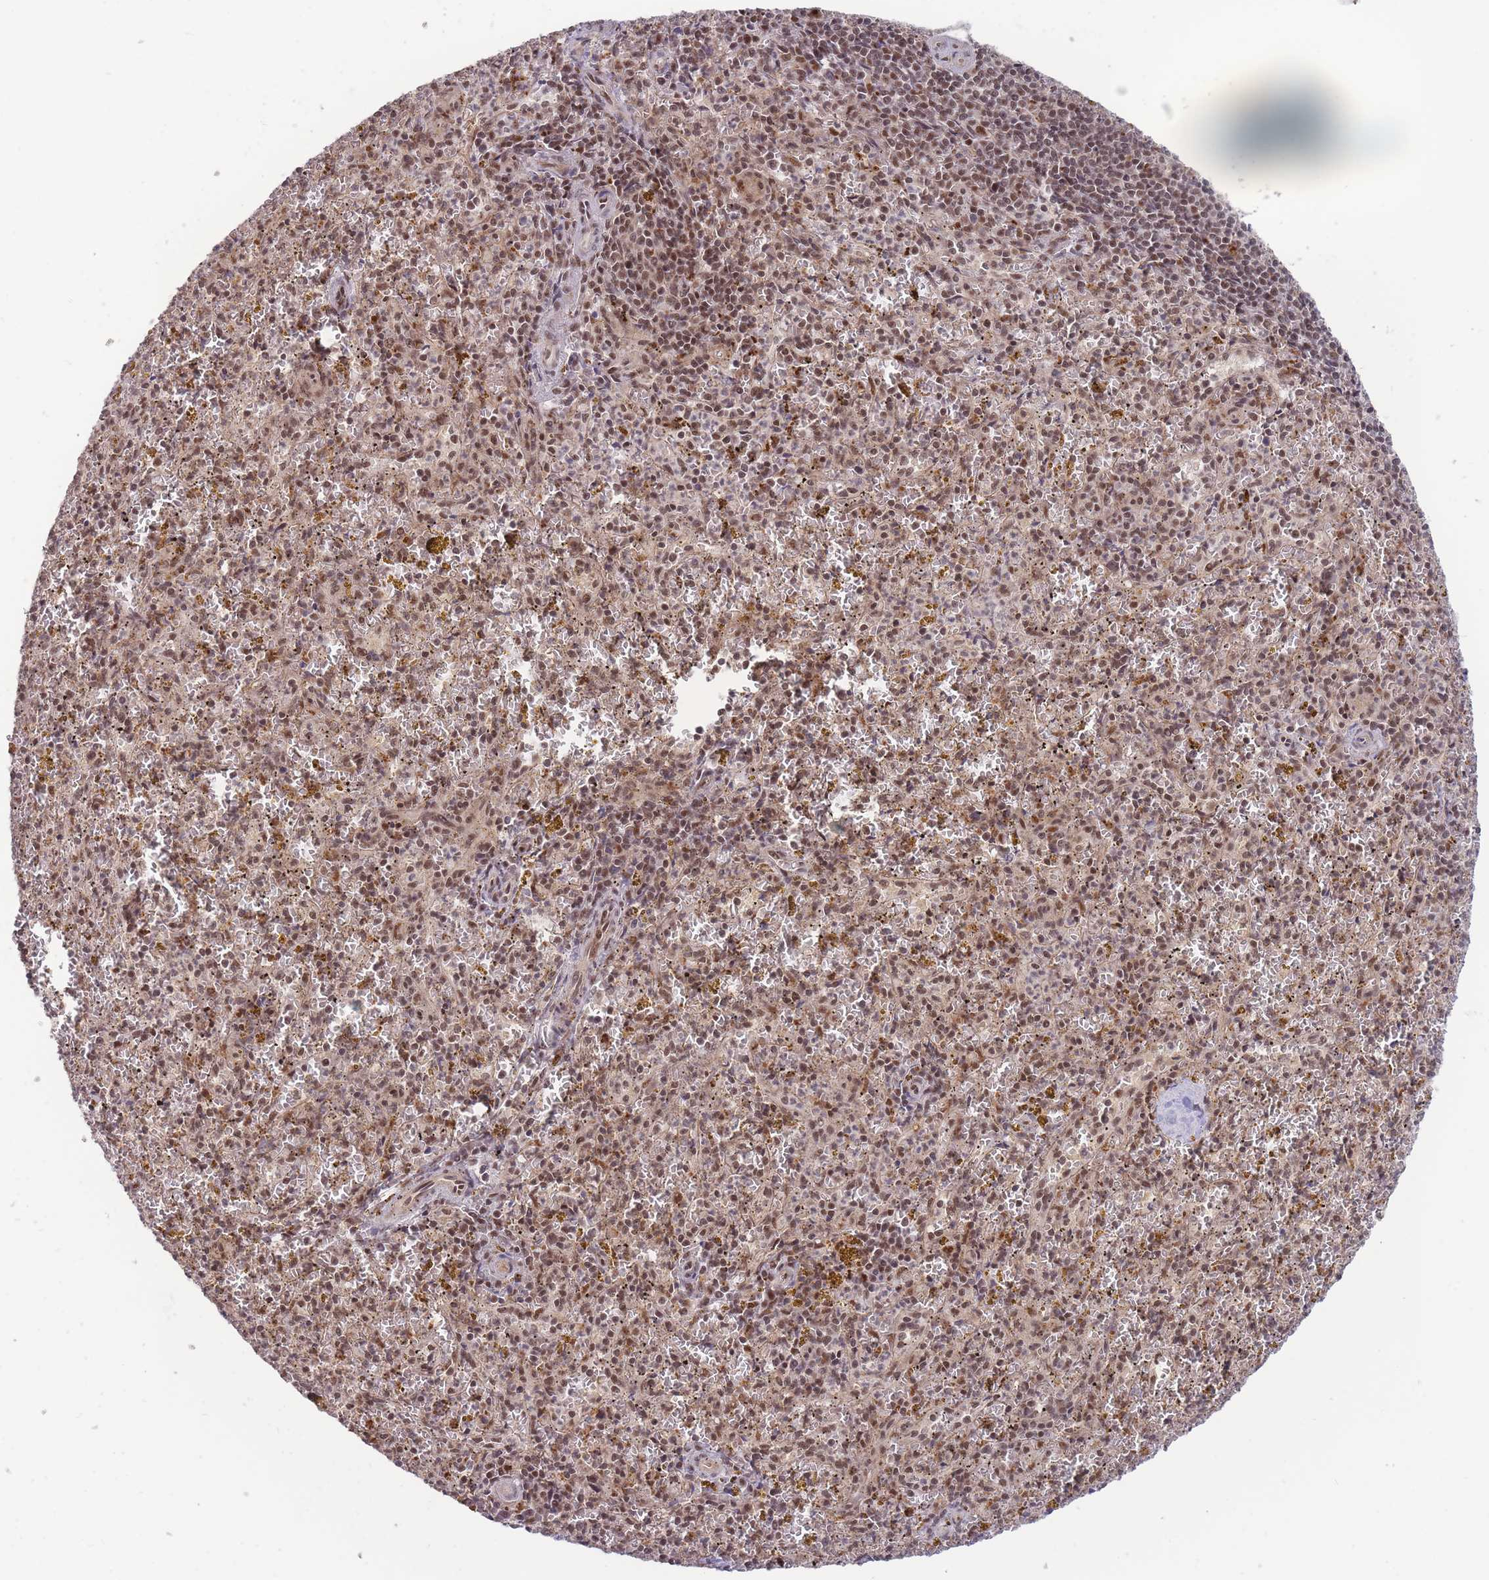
{"staining": {"intensity": "moderate", "quantity": ">75%", "location": "nuclear"}, "tissue": "spleen", "cell_type": "Cells in red pulp", "image_type": "normal", "snomed": [{"axis": "morphology", "description": "Normal tissue, NOS"}, {"axis": "topography", "description": "Spleen"}], "caption": "Immunohistochemical staining of unremarkable human spleen shows moderate nuclear protein expression in about >75% of cells in red pulp. Using DAB (brown) and hematoxylin (blue) stains, captured at high magnification using brightfield microscopy.", "gene": "BOD1L1", "patient": {"sex": "male", "age": 57}}